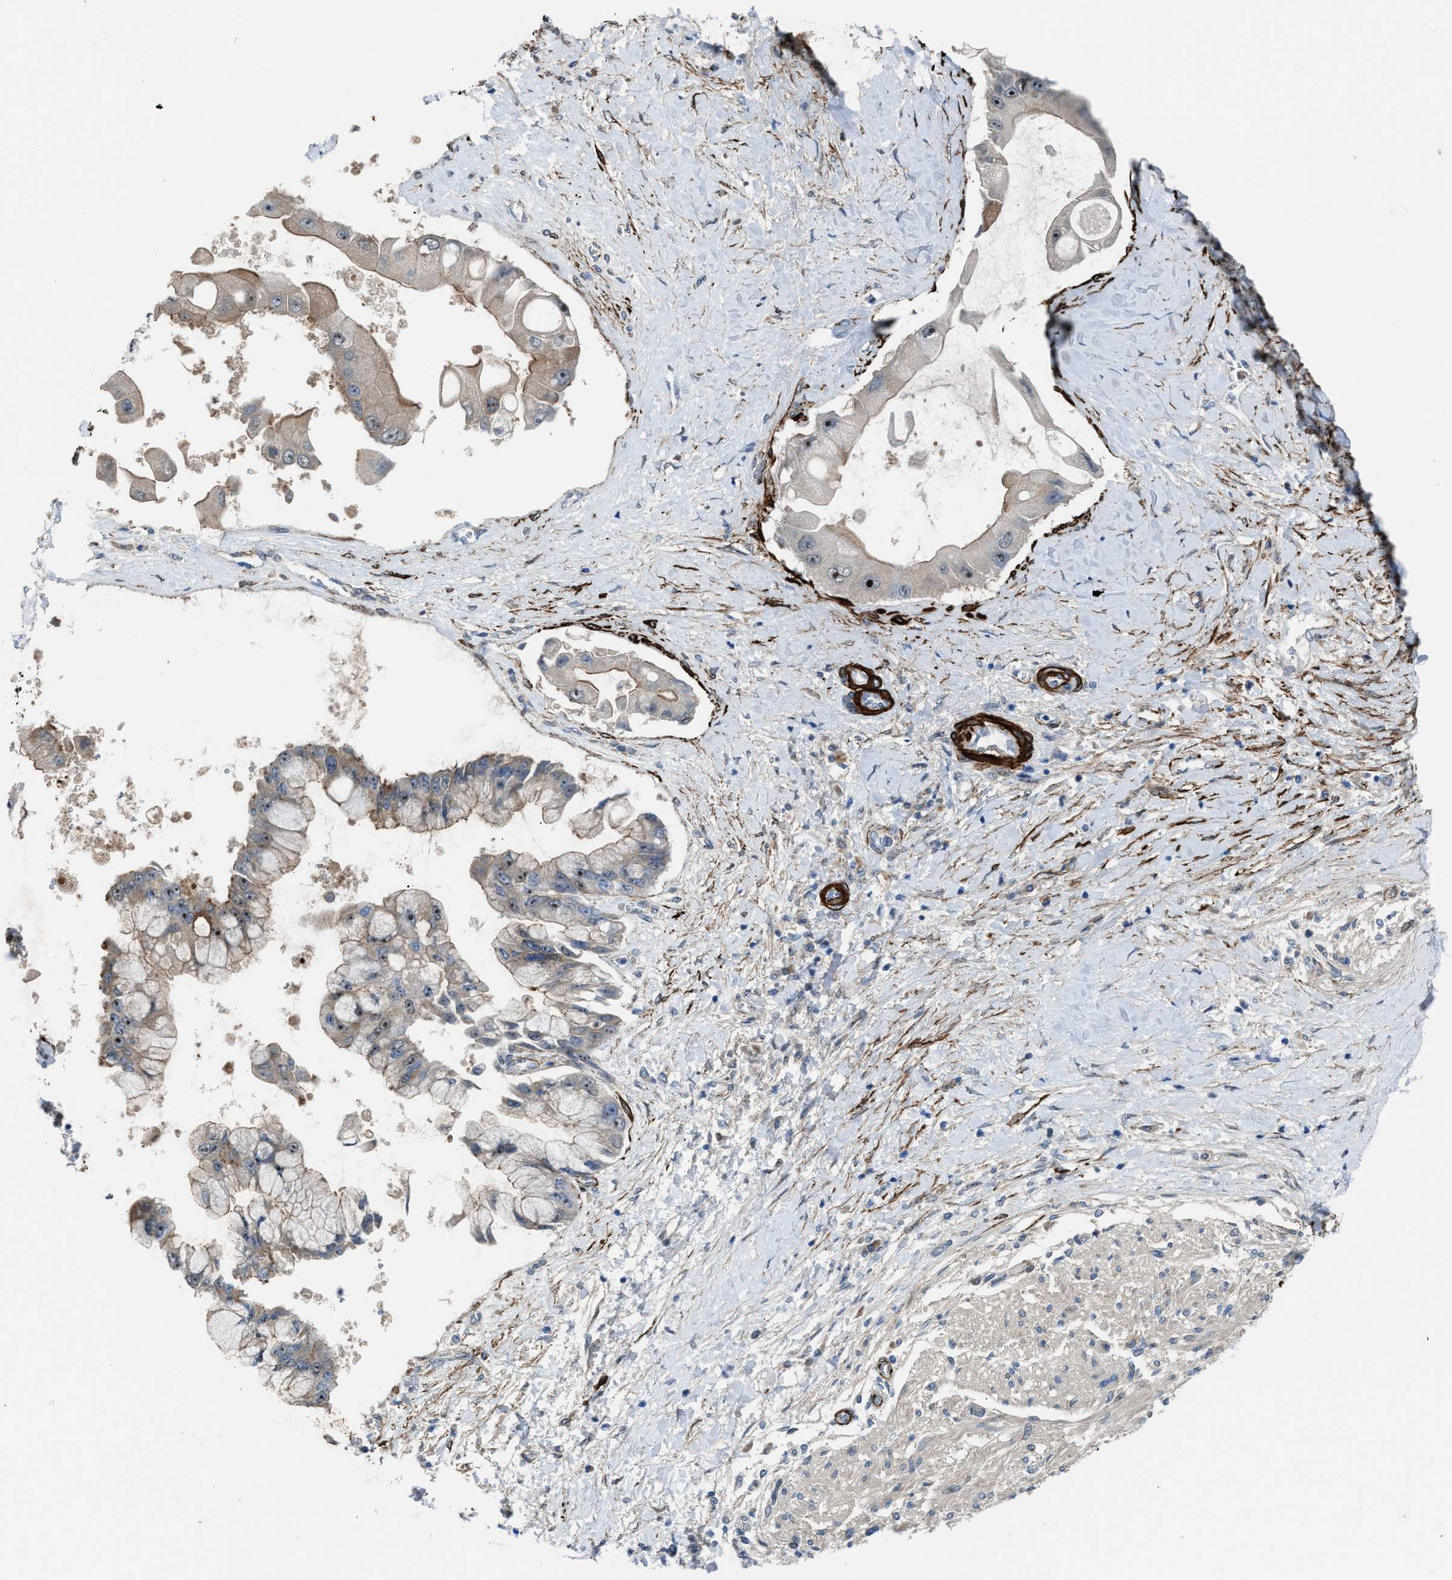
{"staining": {"intensity": "moderate", "quantity": "<25%", "location": "nuclear"}, "tissue": "liver cancer", "cell_type": "Tumor cells", "image_type": "cancer", "snomed": [{"axis": "morphology", "description": "Cholangiocarcinoma"}, {"axis": "topography", "description": "Liver"}], "caption": "Protein expression analysis of human liver cholangiocarcinoma reveals moderate nuclear staining in about <25% of tumor cells. The staining is performed using DAB (3,3'-diaminobenzidine) brown chromogen to label protein expression. The nuclei are counter-stained blue using hematoxylin.", "gene": "NQO2", "patient": {"sex": "male", "age": 50}}